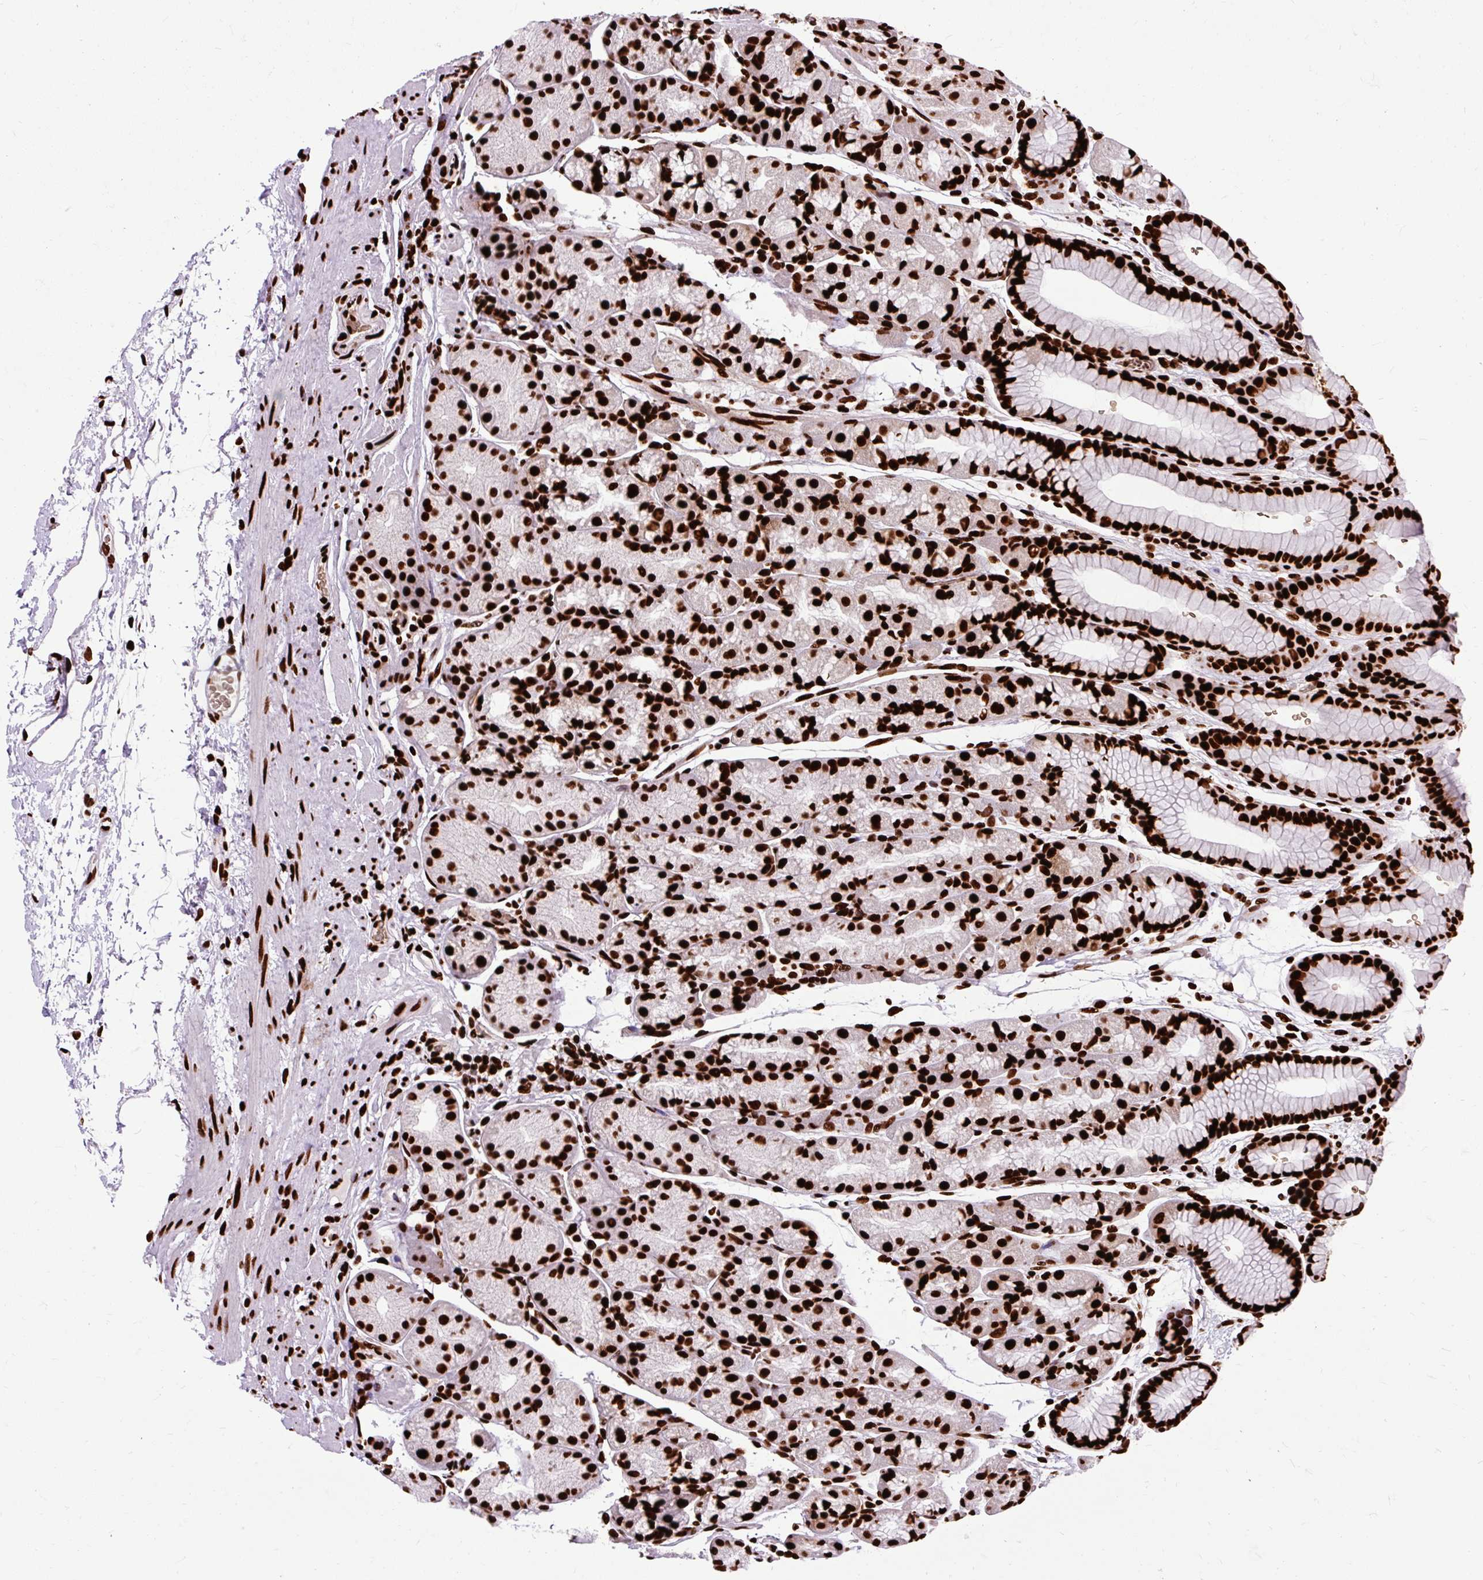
{"staining": {"intensity": "strong", "quantity": ">75%", "location": "nuclear"}, "tissue": "stomach", "cell_type": "Glandular cells", "image_type": "normal", "snomed": [{"axis": "morphology", "description": "Normal tissue, NOS"}, {"axis": "topography", "description": "Stomach, lower"}], "caption": "A micrograph of human stomach stained for a protein reveals strong nuclear brown staining in glandular cells.", "gene": "FUS", "patient": {"sex": "male", "age": 67}}